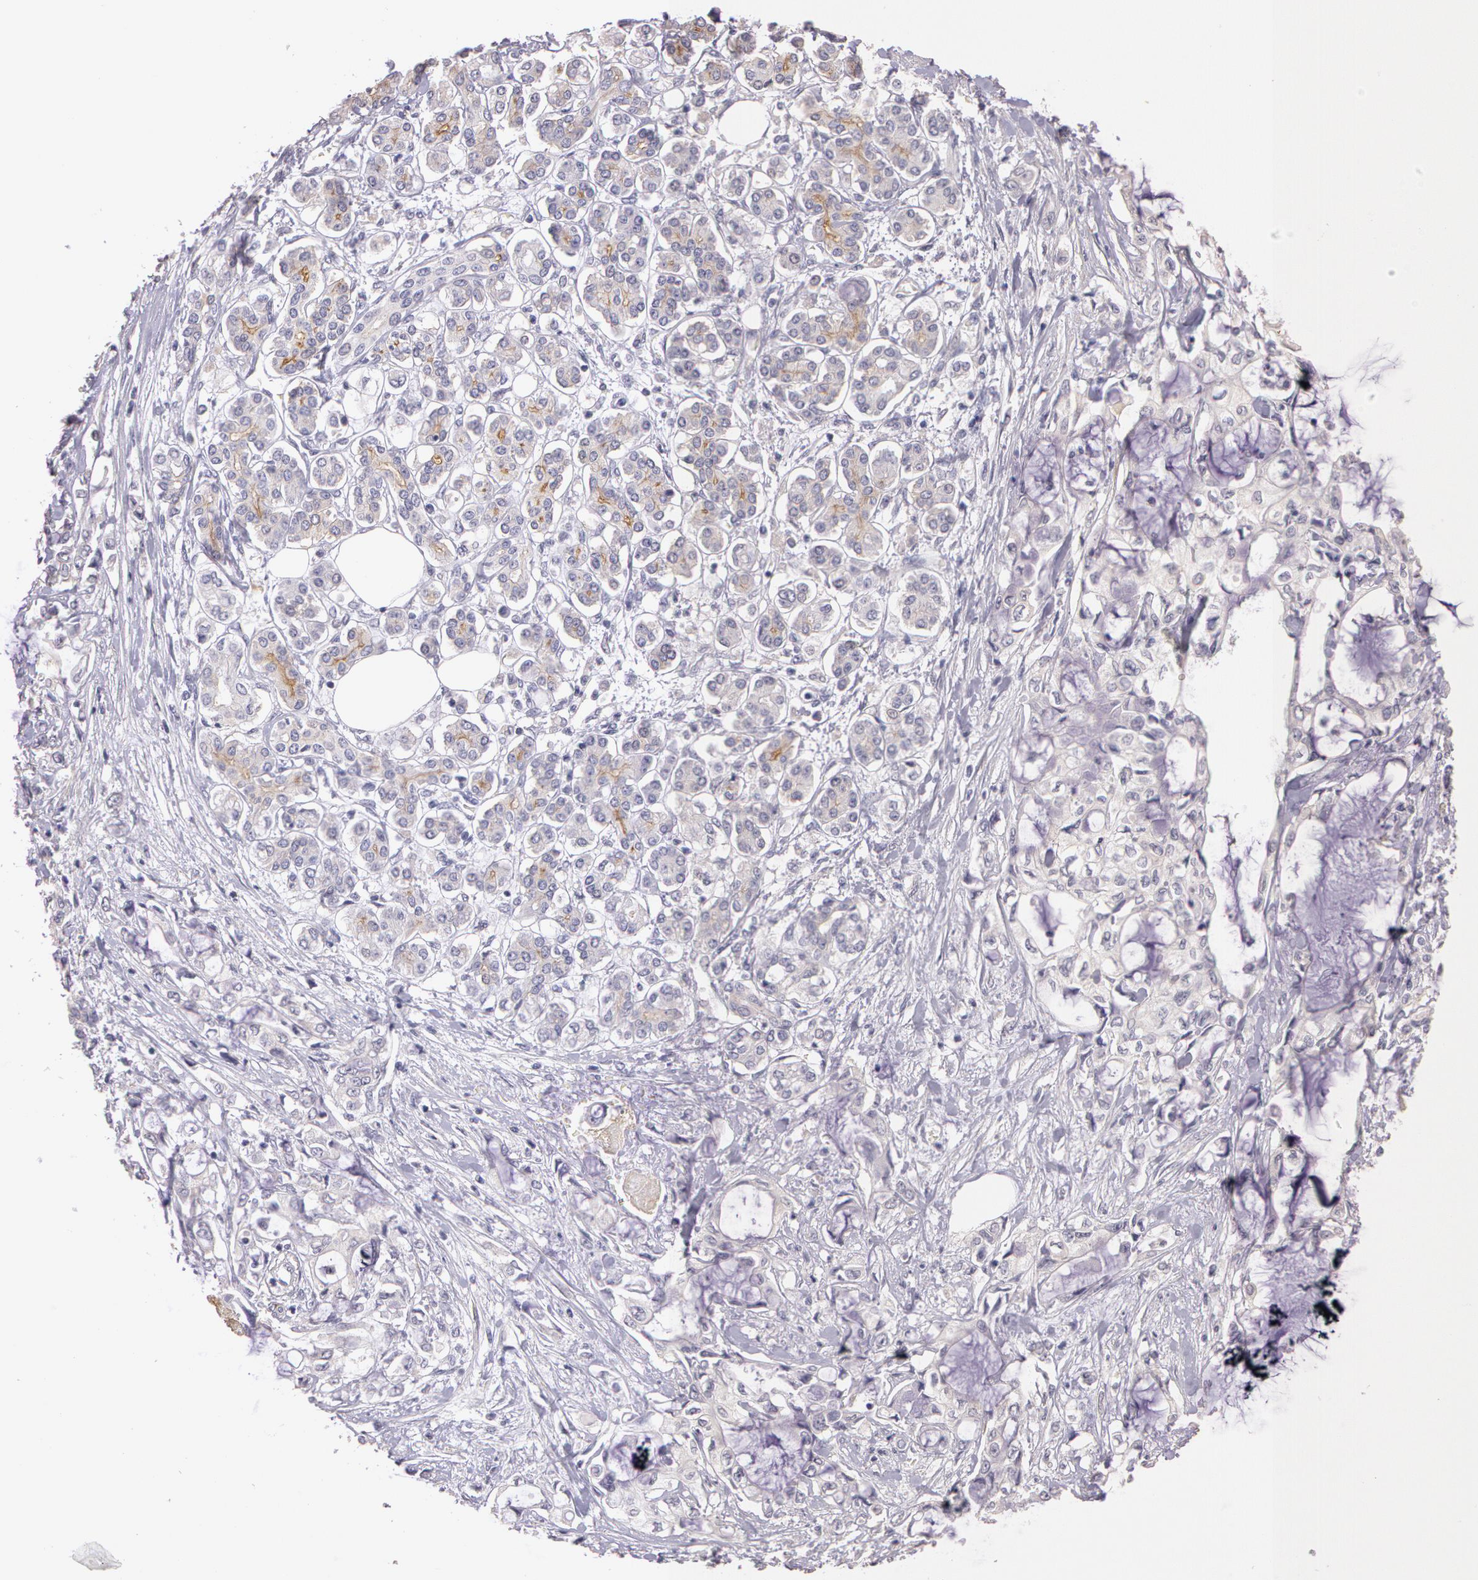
{"staining": {"intensity": "negative", "quantity": "none", "location": "none"}, "tissue": "pancreatic cancer", "cell_type": "Tumor cells", "image_type": "cancer", "snomed": [{"axis": "morphology", "description": "Adenocarcinoma, NOS"}, {"axis": "topography", "description": "Pancreas"}], "caption": "Immunohistochemistry of pancreatic cancer (adenocarcinoma) reveals no expression in tumor cells.", "gene": "G2E3", "patient": {"sex": "female", "age": 70}}